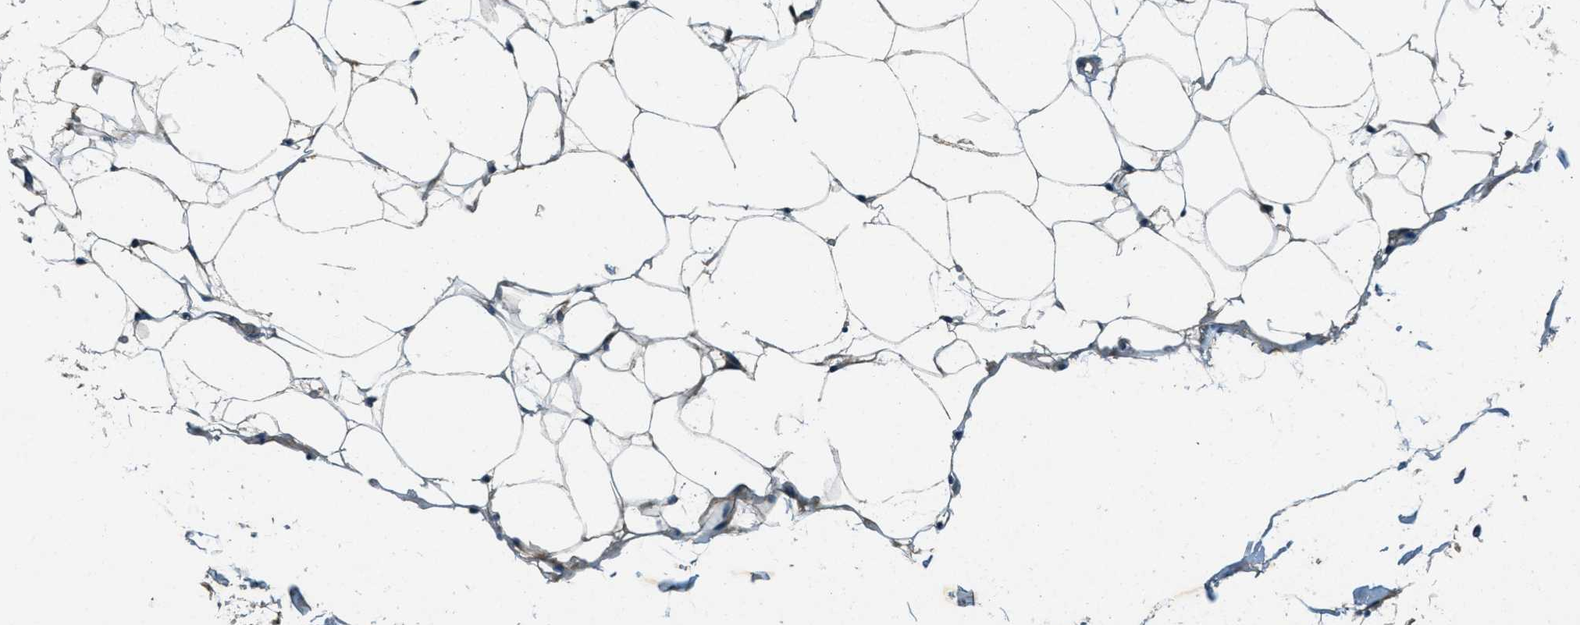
{"staining": {"intensity": "weak", "quantity": "<25%", "location": "cytoplasmic/membranous"}, "tissue": "adipose tissue", "cell_type": "Adipocytes", "image_type": "normal", "snomed": [{"axis": "morphology", "description": "Normal tissue, NOS"}, {"axis": "topography", "description": "Breast"}, {"axis": "topography", "description": "Soft tissue"}], "caption": "This is a image of immunohistochemistry staining of benign adipose tissue, which shows no positivity in adipocytes. The staining is performed using DAB (3,3'-diaminobenzidine) brown chromogen with nuclei counter-stained in using hematoxylin.", "gene": "STK11", "patient": {"sex": "female", "age": 75}}